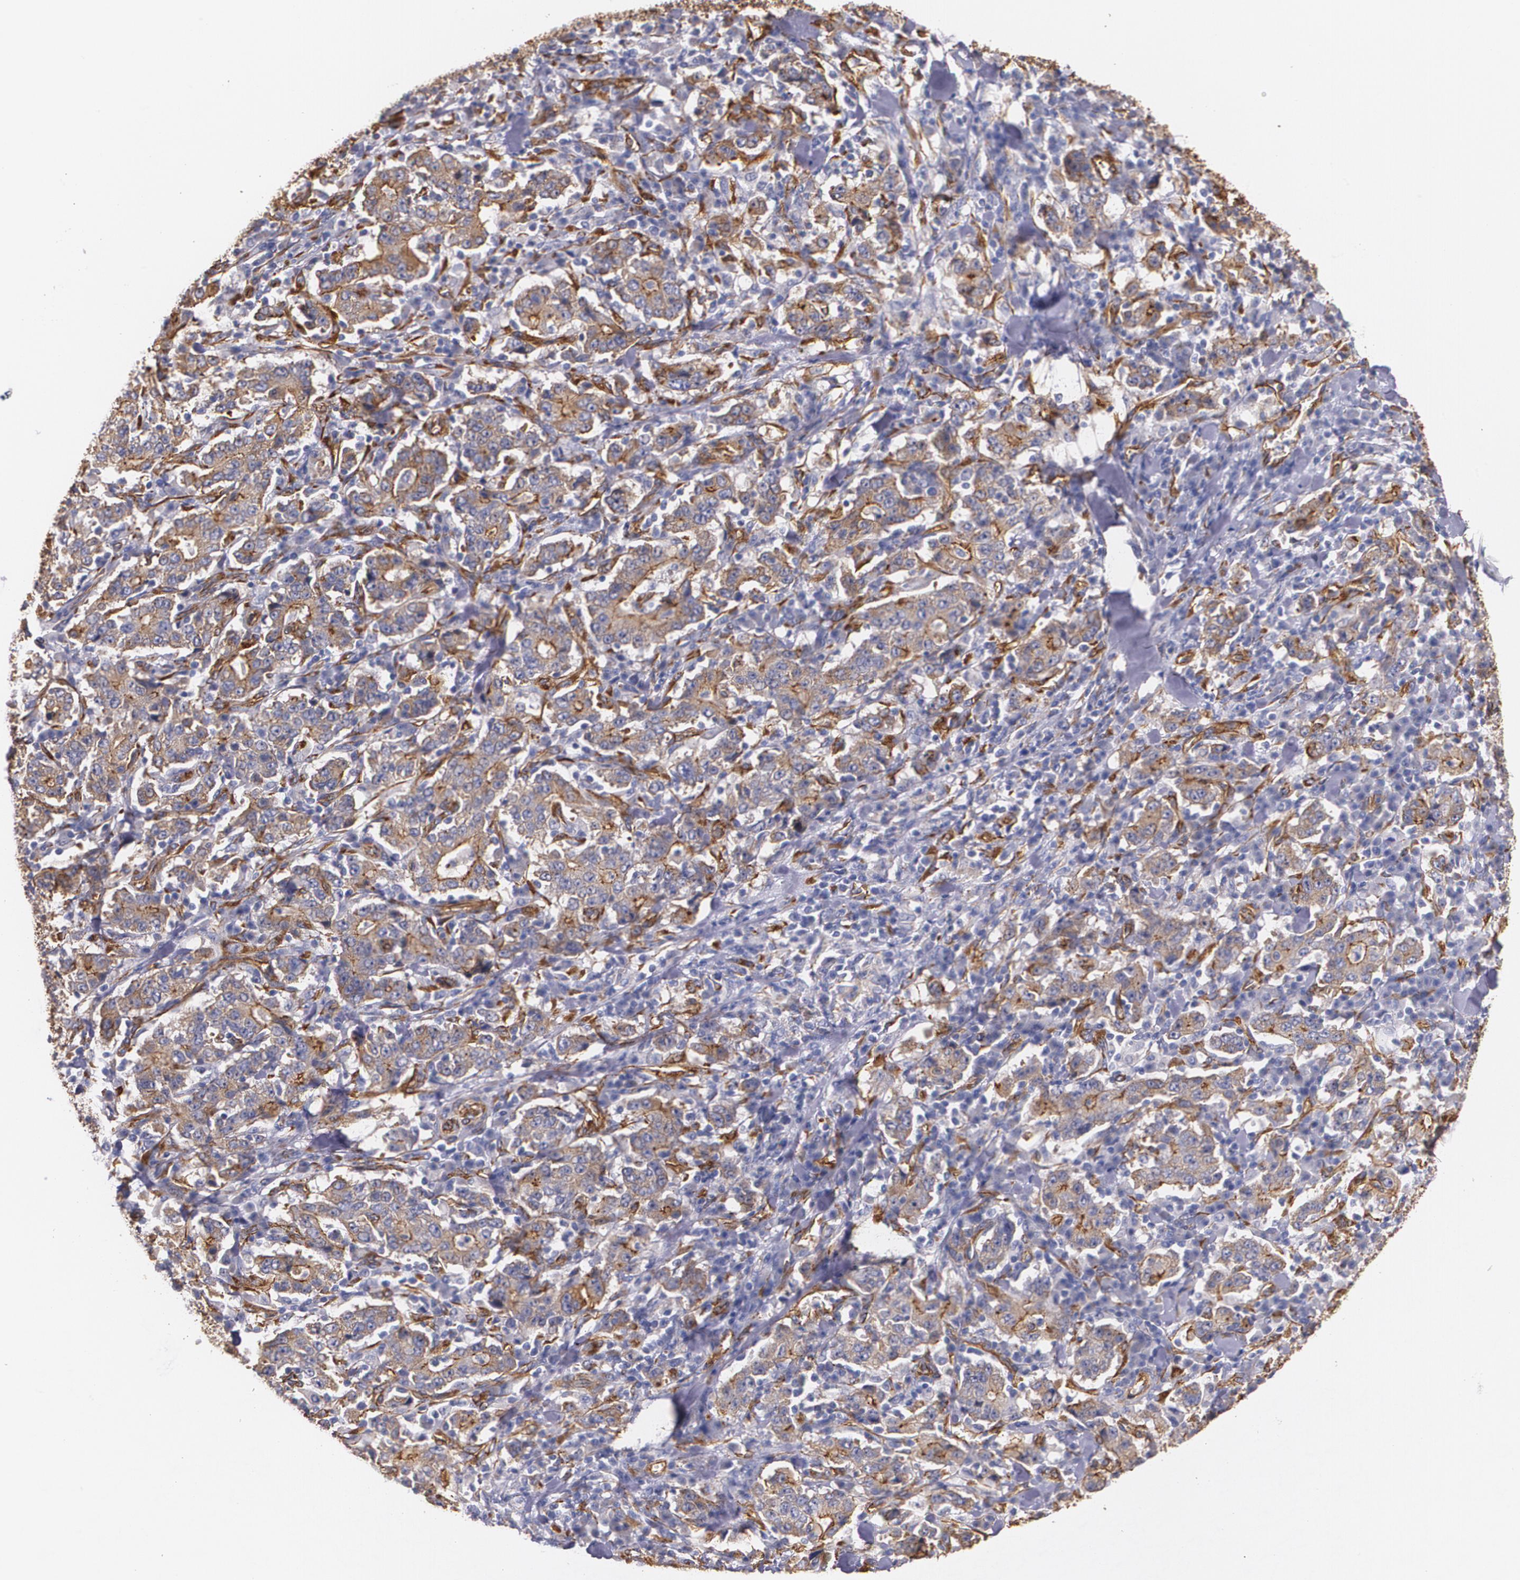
{"staining": {"intensity": "moderate", "quantity": ">75%", "location": "cytoplasmic/membranous"}, "tissue": "stomach cancer", "cell_type": "Tumor cells", "image_type": "cancer", "snomed": [{"axis": "morphology", "description": "Normal tissue, NOS"}, {"axis": "morphology", "description": "Adenocarcinoma, NOS"}, {"axis": "topography", "description": "Stomach, upper"}, {"axis": "topography", "description": "Stomach"}], "caption": "Stomach adenocarcinoma was stained to show a protein in brown. There is medium levels of moderate cytoplasmic/membranous expression in about >75% of tumor cells.", "gene": "TJP1", "patient": {"sex": "male", "age": 59}}